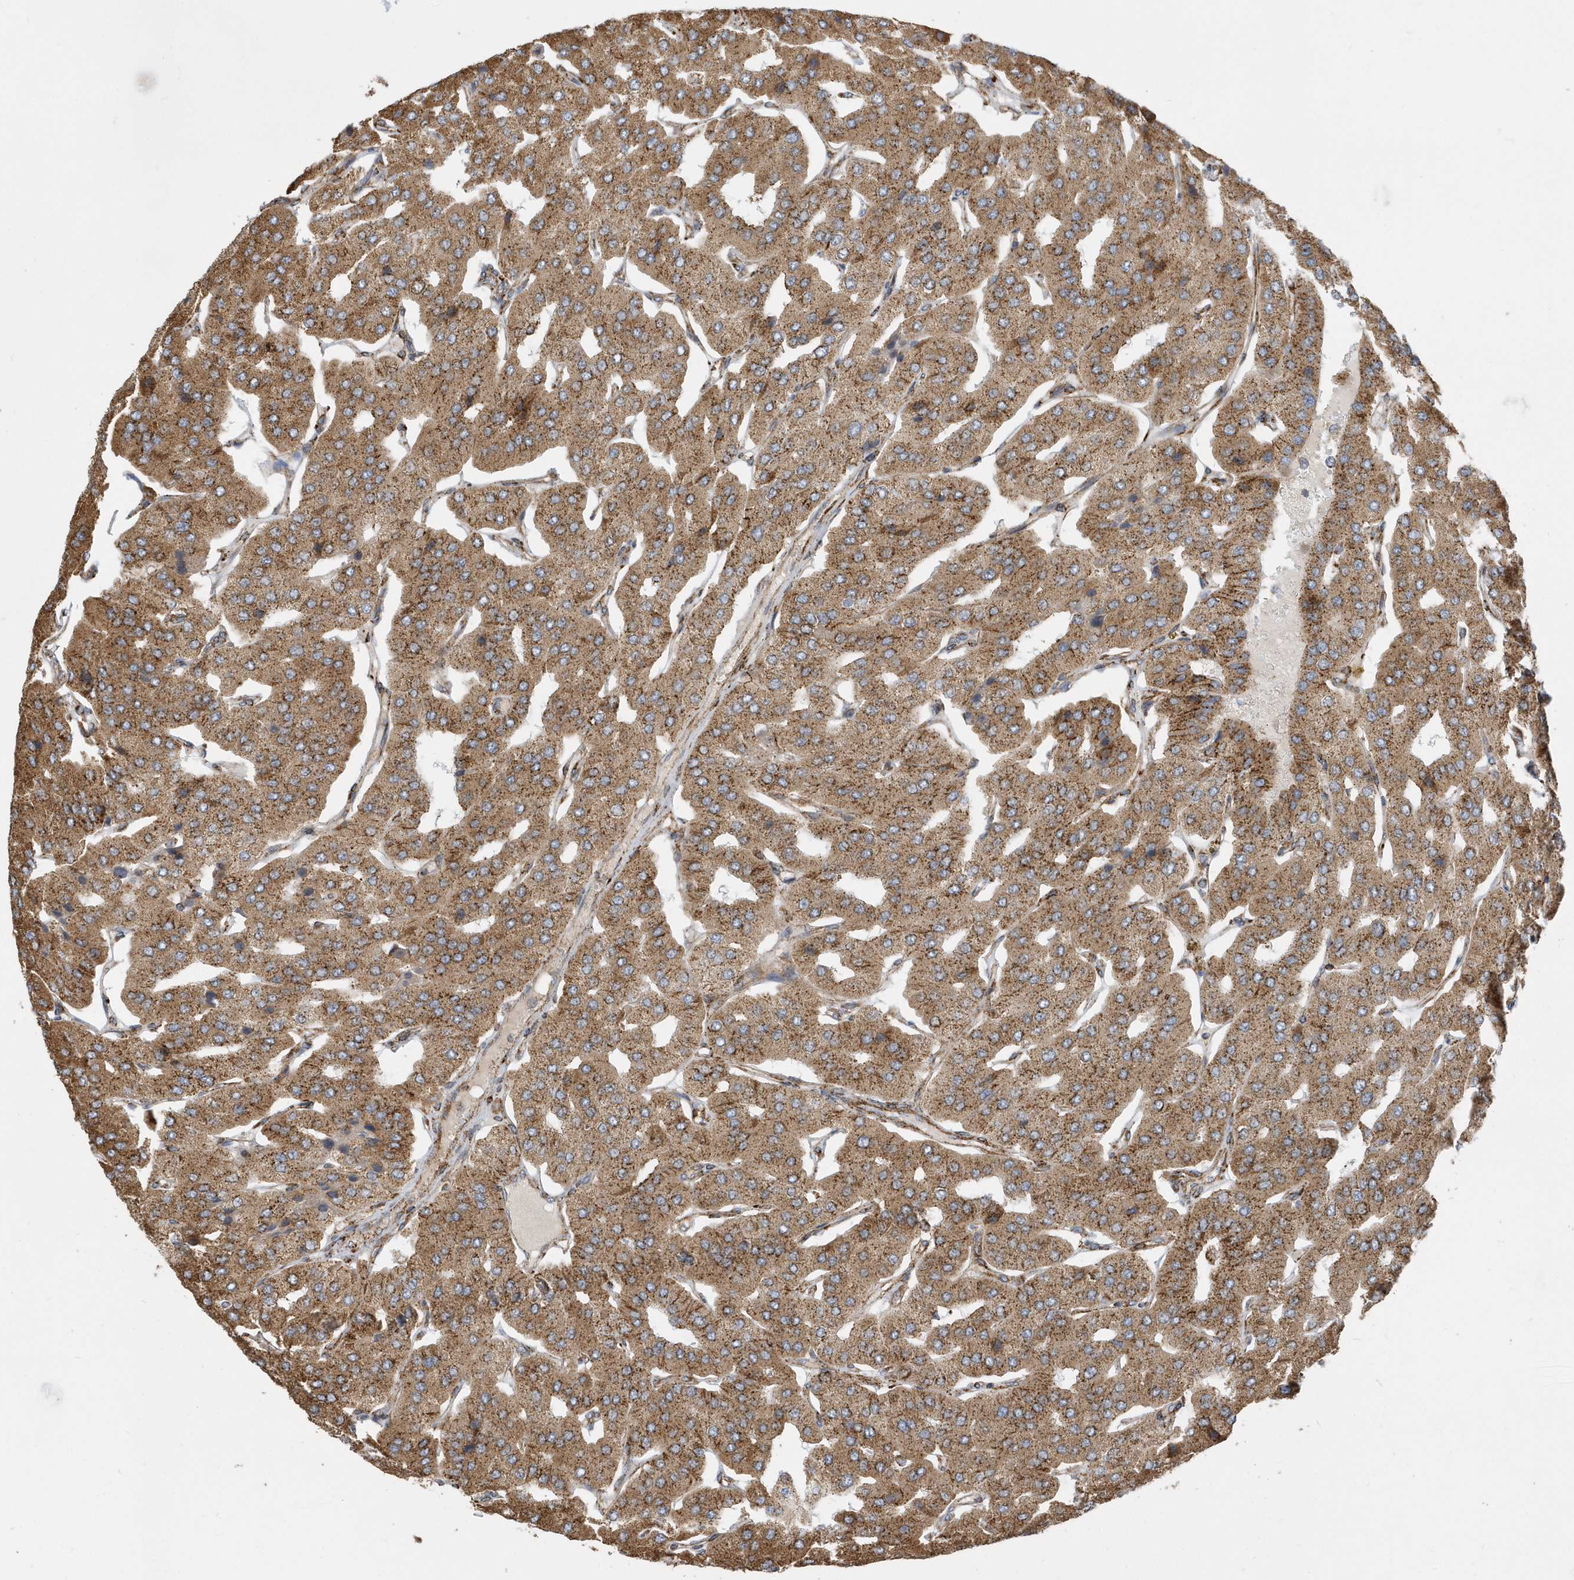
{"staining": {"intensity": "moderate", "quantity": "25%-75%", "location": "cytoplasmic/membranous"}, "tissue": "parathyroid gland", "cell_type": "Glandular cells", "image_type": "normal", "snomed": [{"axis": "morphology", "description": "Normal tissue, NOS"}, {"axis": "morphology", "description": "Adenoma, NOS"}, {"axis": "topography", "description": "Parathyroid gland"}], "caption": "Protein expression analysis of normal parathyroid gland demonstrates moderate cytoplasmic/membranous positivity in about 25%-75% of glandular cells. (Stains: DAB in brown, nuclei in blue, Microscopy: brightfield microscopy at high magnification).", "gene": "HRH4", "patient": {"sex": "female", "age": 86}}